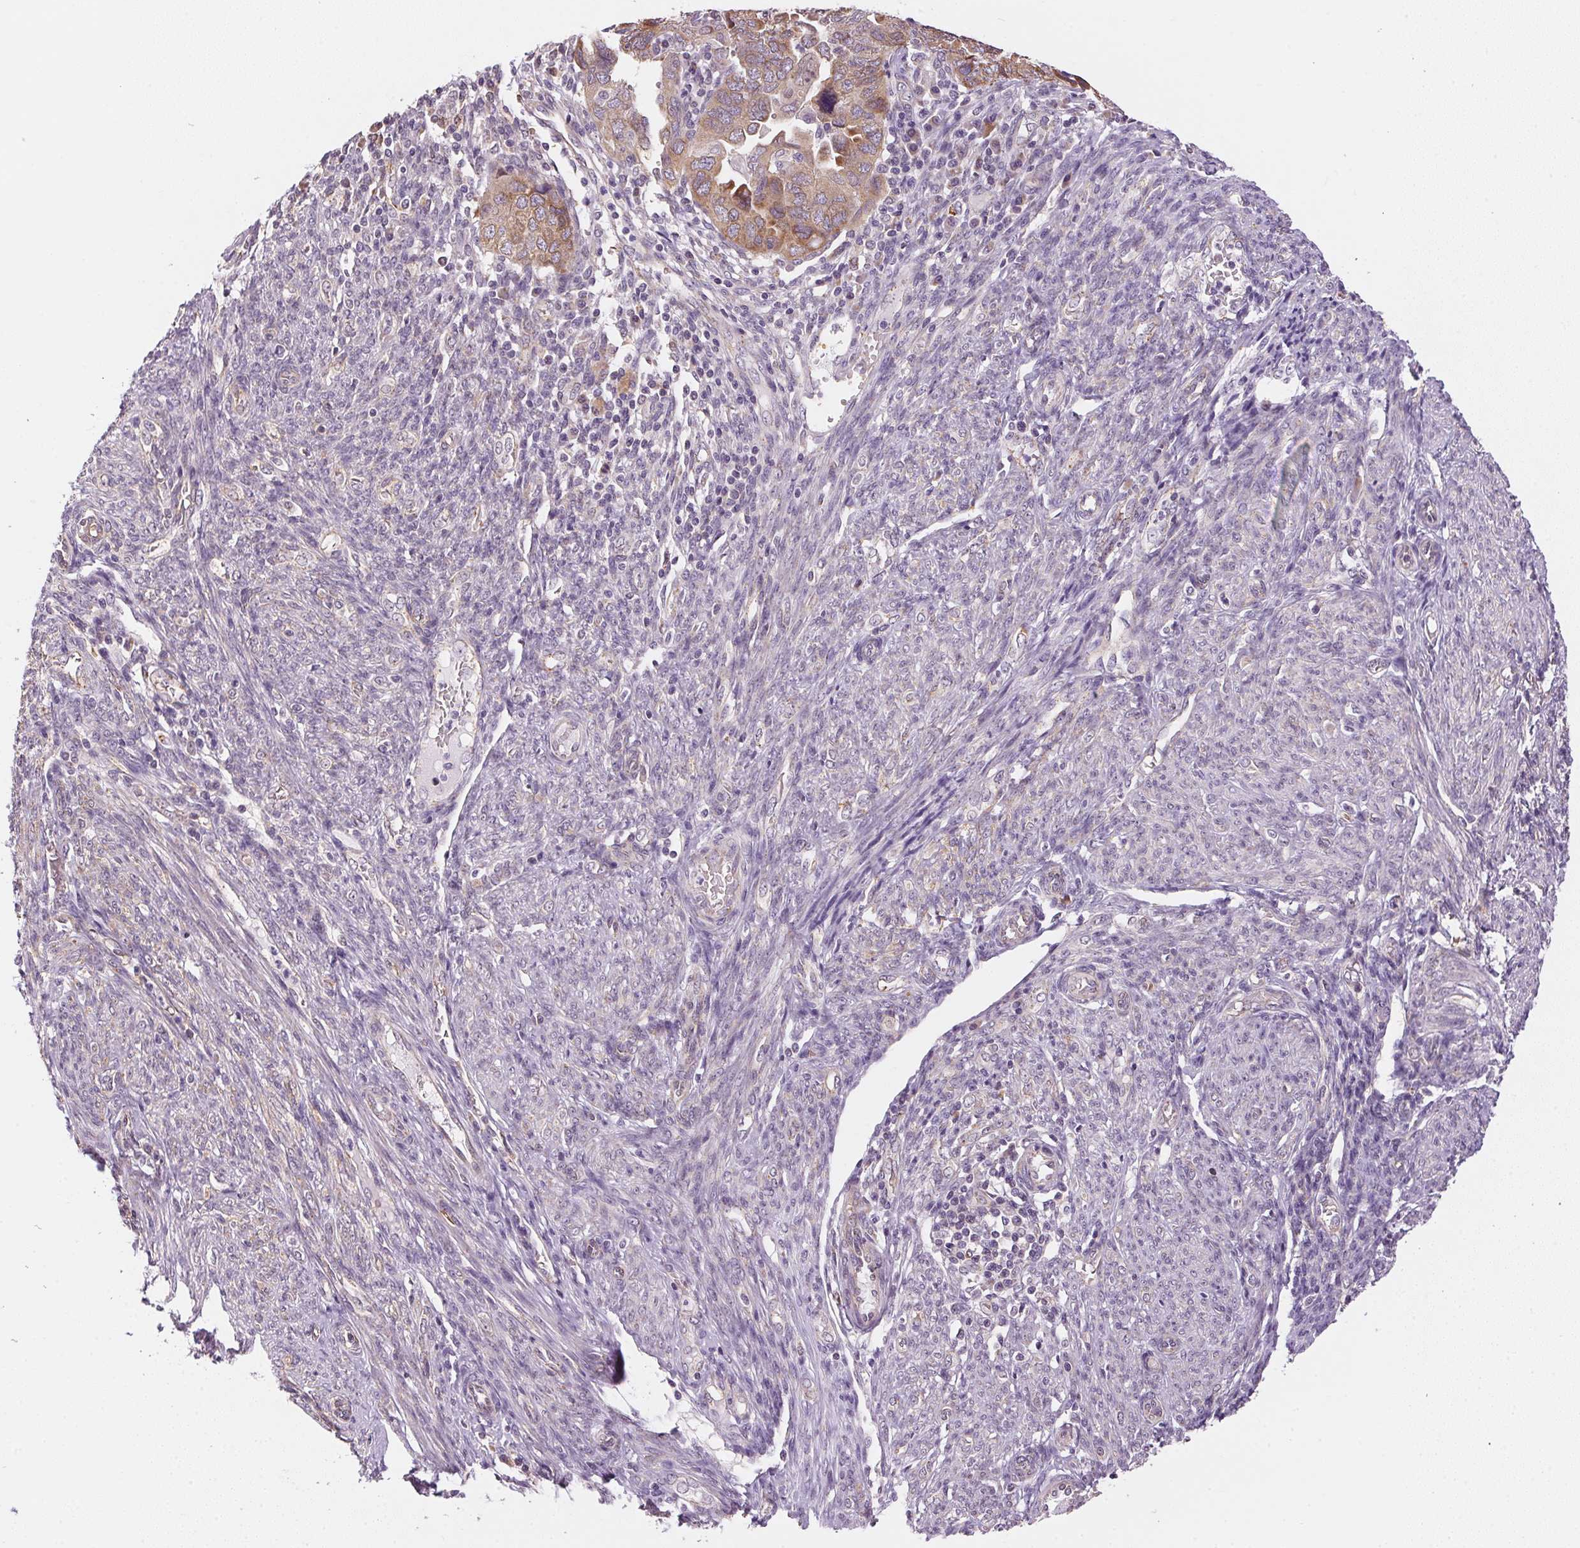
{"staining": {"intensity": "weak", "quantity": ">75%", "location": "cytoplasmic/membranous"}, "tissue": "endometrial cancer", "cell_type": "Tumor cells", "image_type": "cancer", "snomed": [{"axis": "morphology", "description": "Adenocarcinoma, NOS"}, {"axis": "topography", "description": "Endometrium"}], "caption": "Adenocarcinoma (endometrial) stained with immunohistochemistry shows weak cytoplasmic/membranous positivity in approximately >75% of tumor cells.", "gene": "METTL13", "patient": {"sex": "female", "age": 79}}